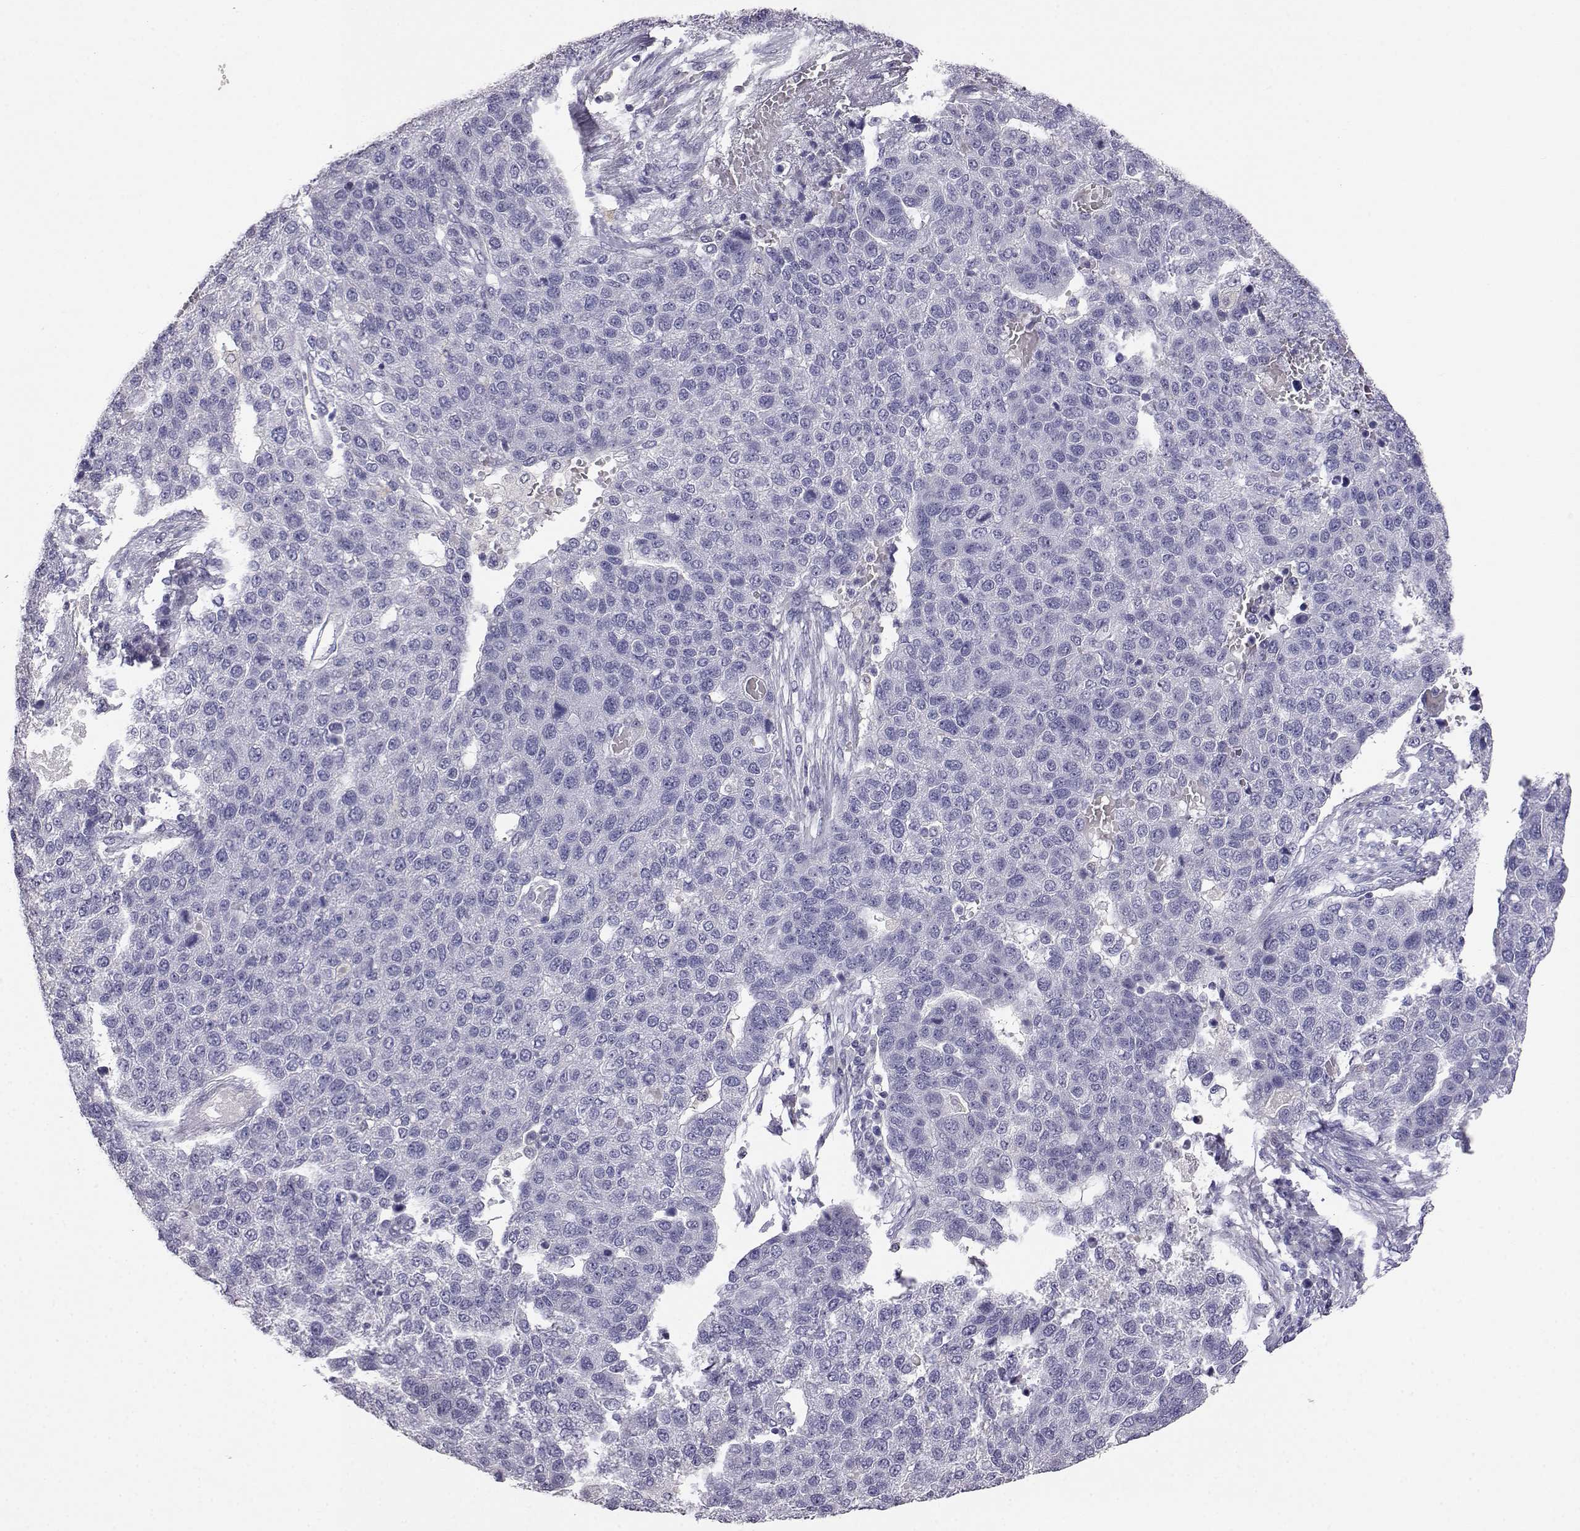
{"staining": {"intensity": "negative", "quantity": "none", "location": "none"}, "tissue": "pancreatic cancer", "cell_type": "Tumor cells", "image_type": "cancer", "snomed": [{"axis": "morphology", "description": "Adenocarcinoma, NOS"}, {"axis": "topography", "description": "Pancreas"}], "caption": "The IHC image has no significant expression in tumor cells of pancreatic adenocarcinoma tissue. (DAB IHC, high magnification).", "gene": "AKR1B1", "patient": {"sex": "female", "age": 61}}